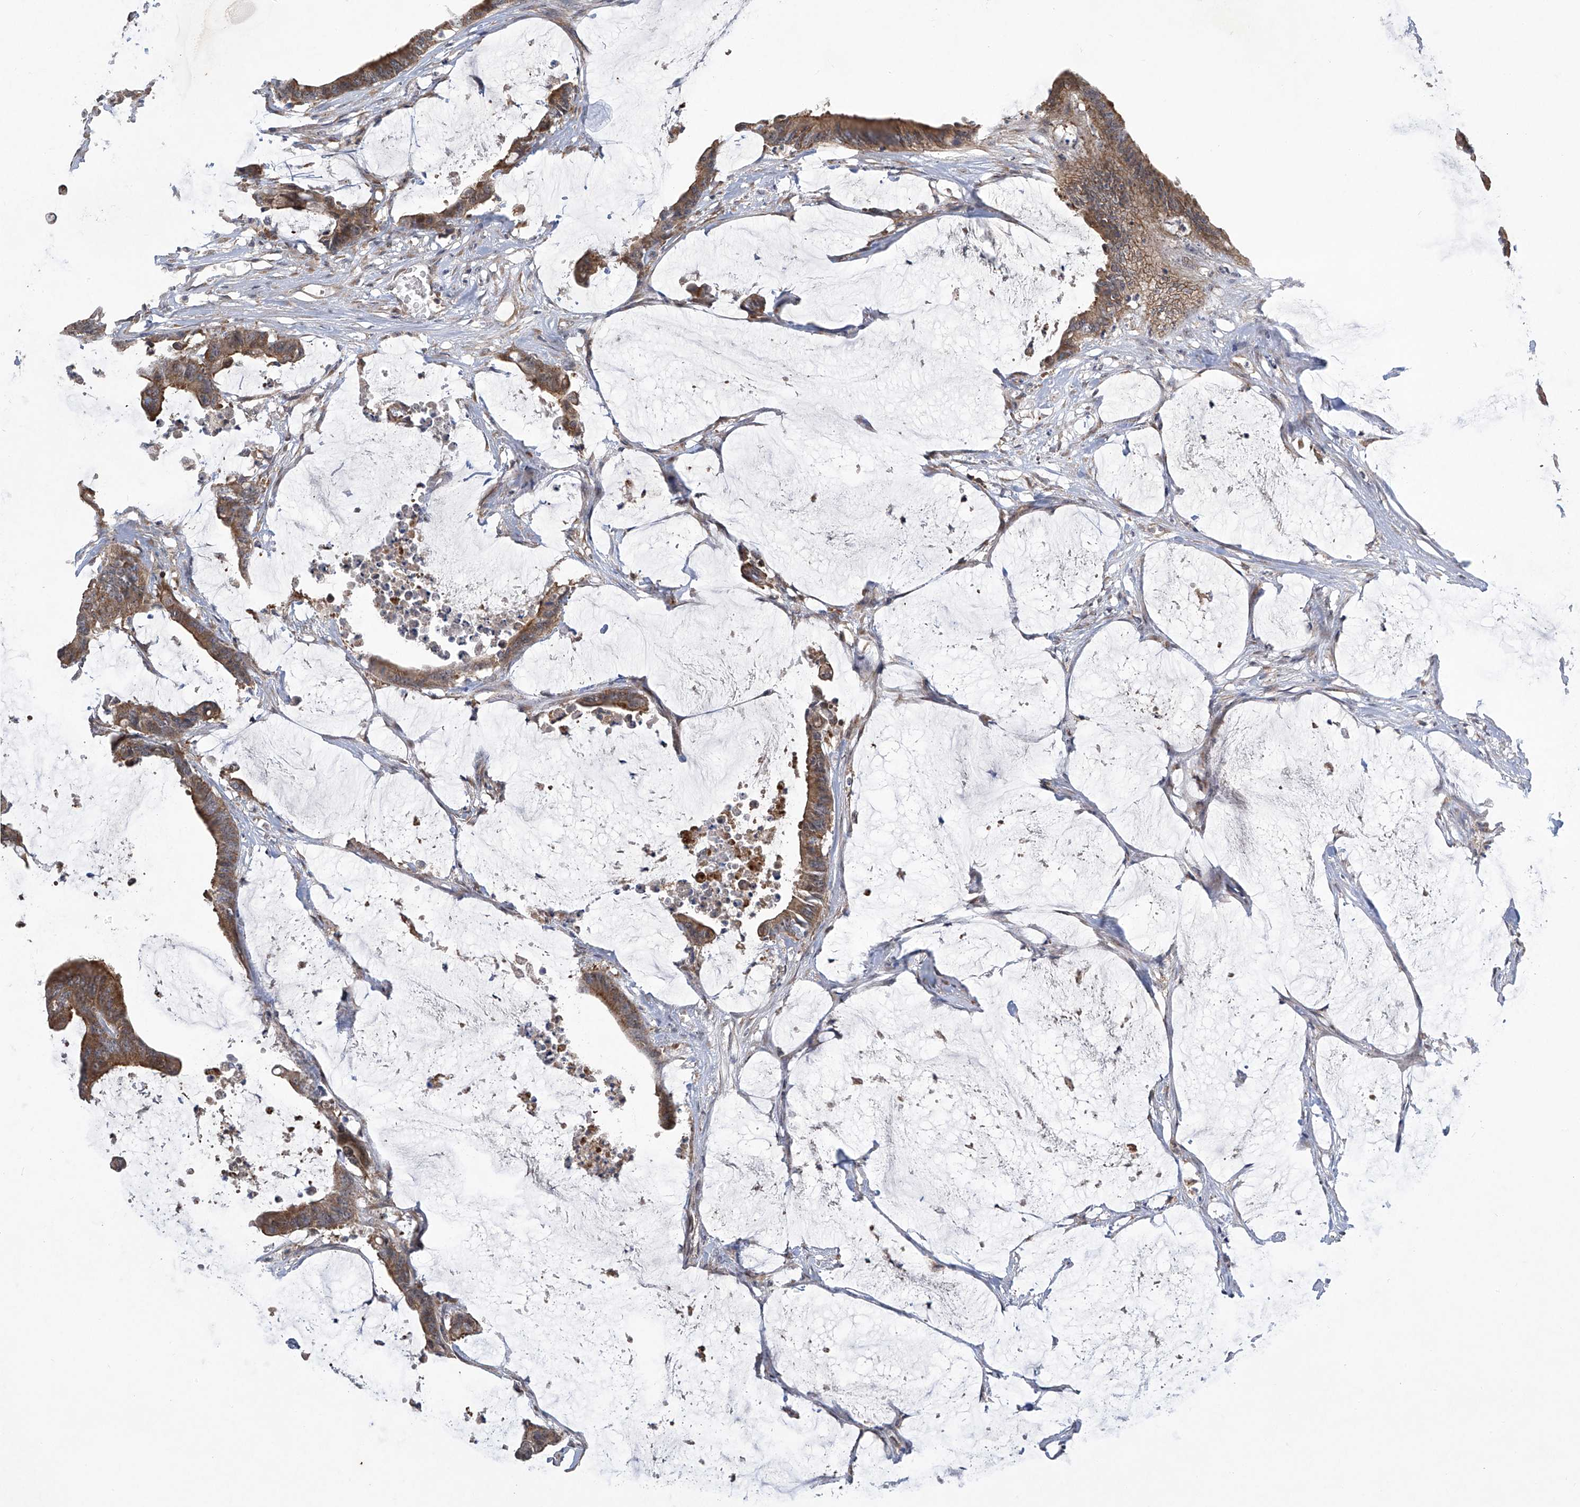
{"staining": {"intensity": "moderate", "quantity": ">75%", "location": "cytoplasmic/membranous"}, "tissue": "colorectal cancer", "cell_type": "Tumor cells", "image_type": "cancer", "snomed": [{"axis": "morphology", "description": "Adenocarcinoma, NOS"}, {"axis": "topography", "description": "Rectum"}], "caption": "IHC histopathology image of colorectal cancer (adenocarcinoma) stained for a protein (brown), which exhibits medium levels of moderate cytoplasmic/membranous staining in approximately >75% of tumor cells.", "gene": "CISH", "patient": {"sex": "female", "age": 66}}